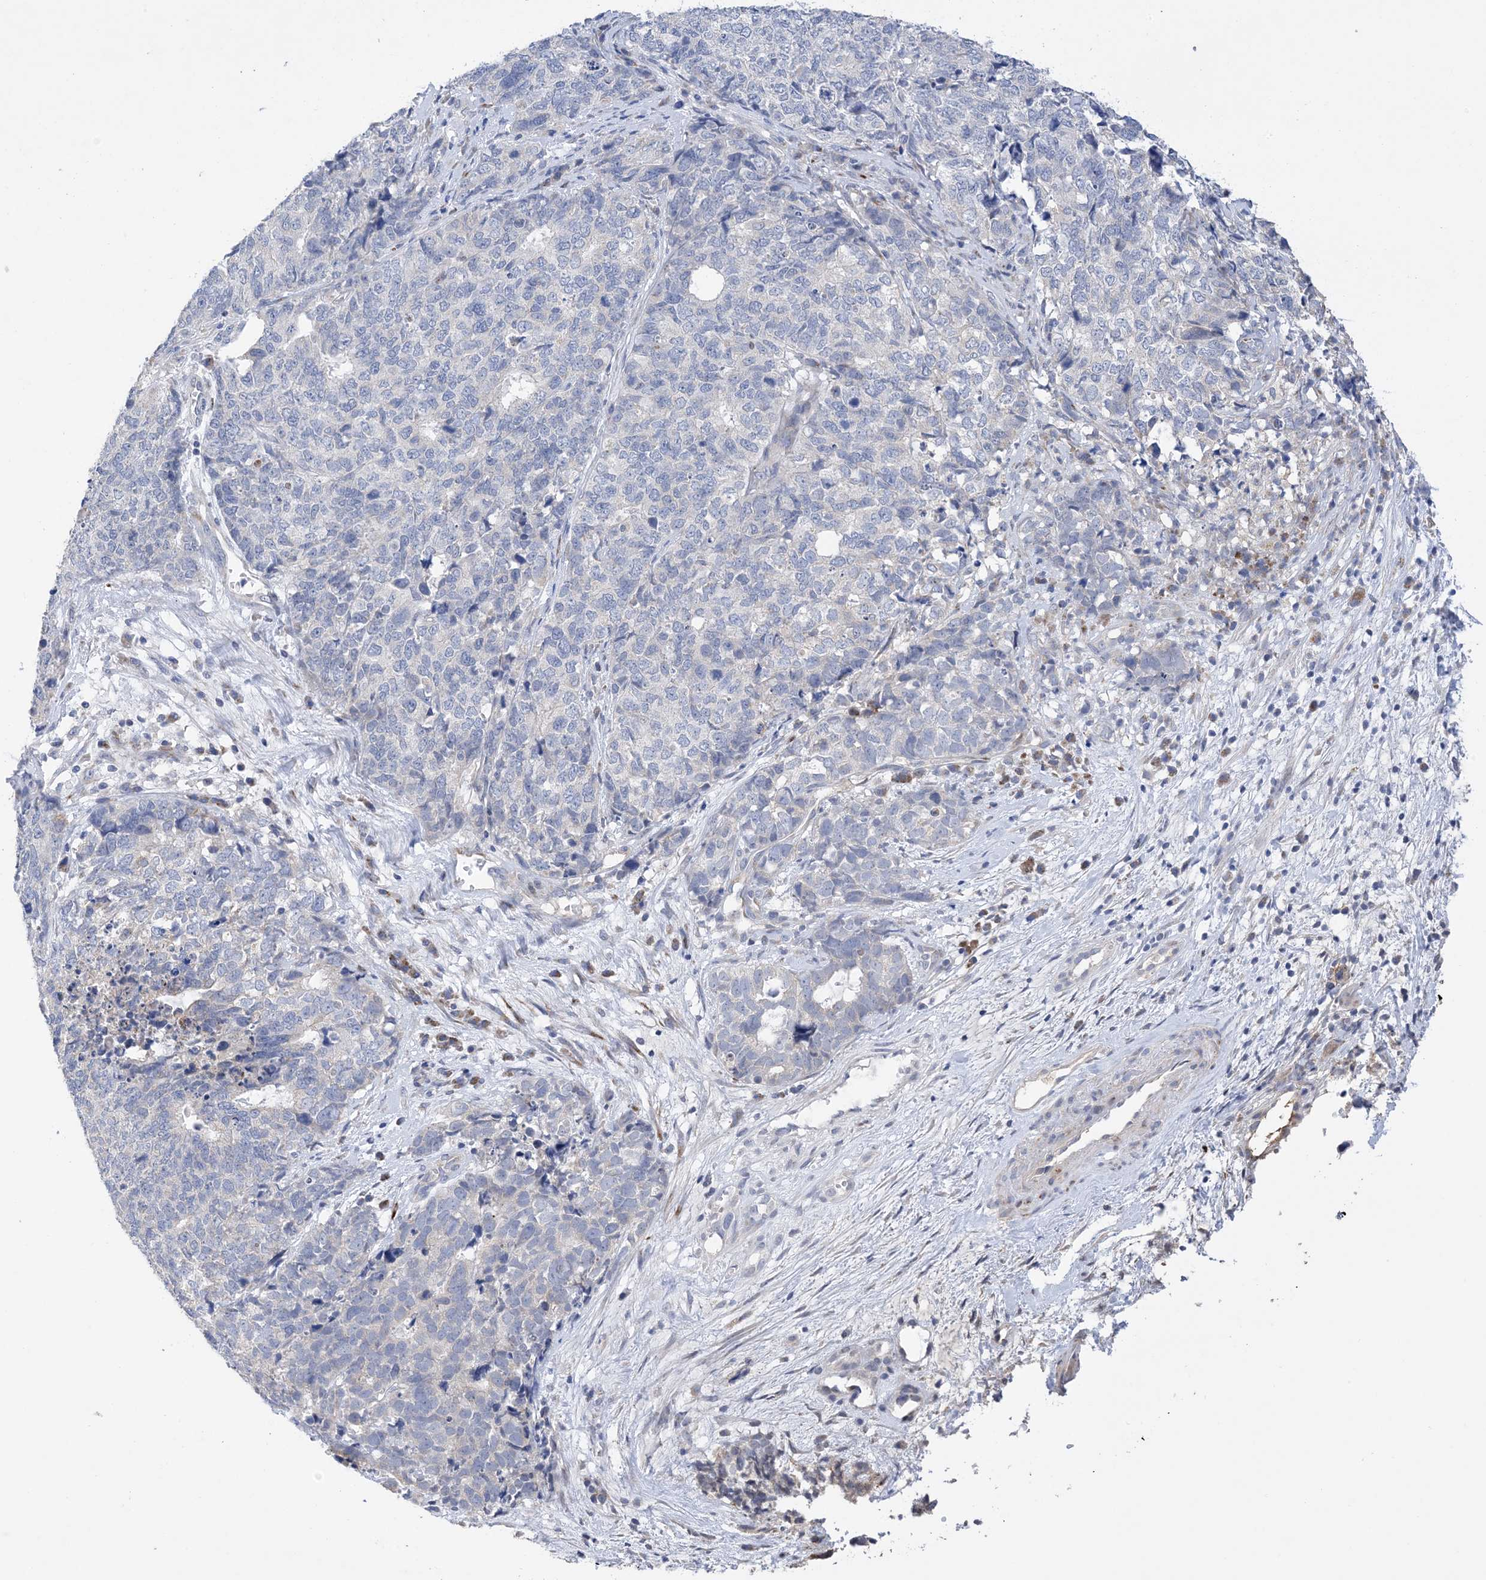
{"staining": {"intensity": "negative", "quantity": "none", "location": "none"}, "tissue": "cervical cancer", "cell_type": "Tumor cells", "image_type": "cancer", "snomed": [{"axis": "morphology", "description": "Squamous cell carcinoma, NOS"}, {"axis": "topography", "description": "Cervix"}], "caption": "Immunohistochemical staining of human squamous cell carcinoma (cervical) shows no significant staining in tumor cells. Nuclei are stained in blue.", "gene": "PLK4", "patient": {"sex": "female", "age": 63}}